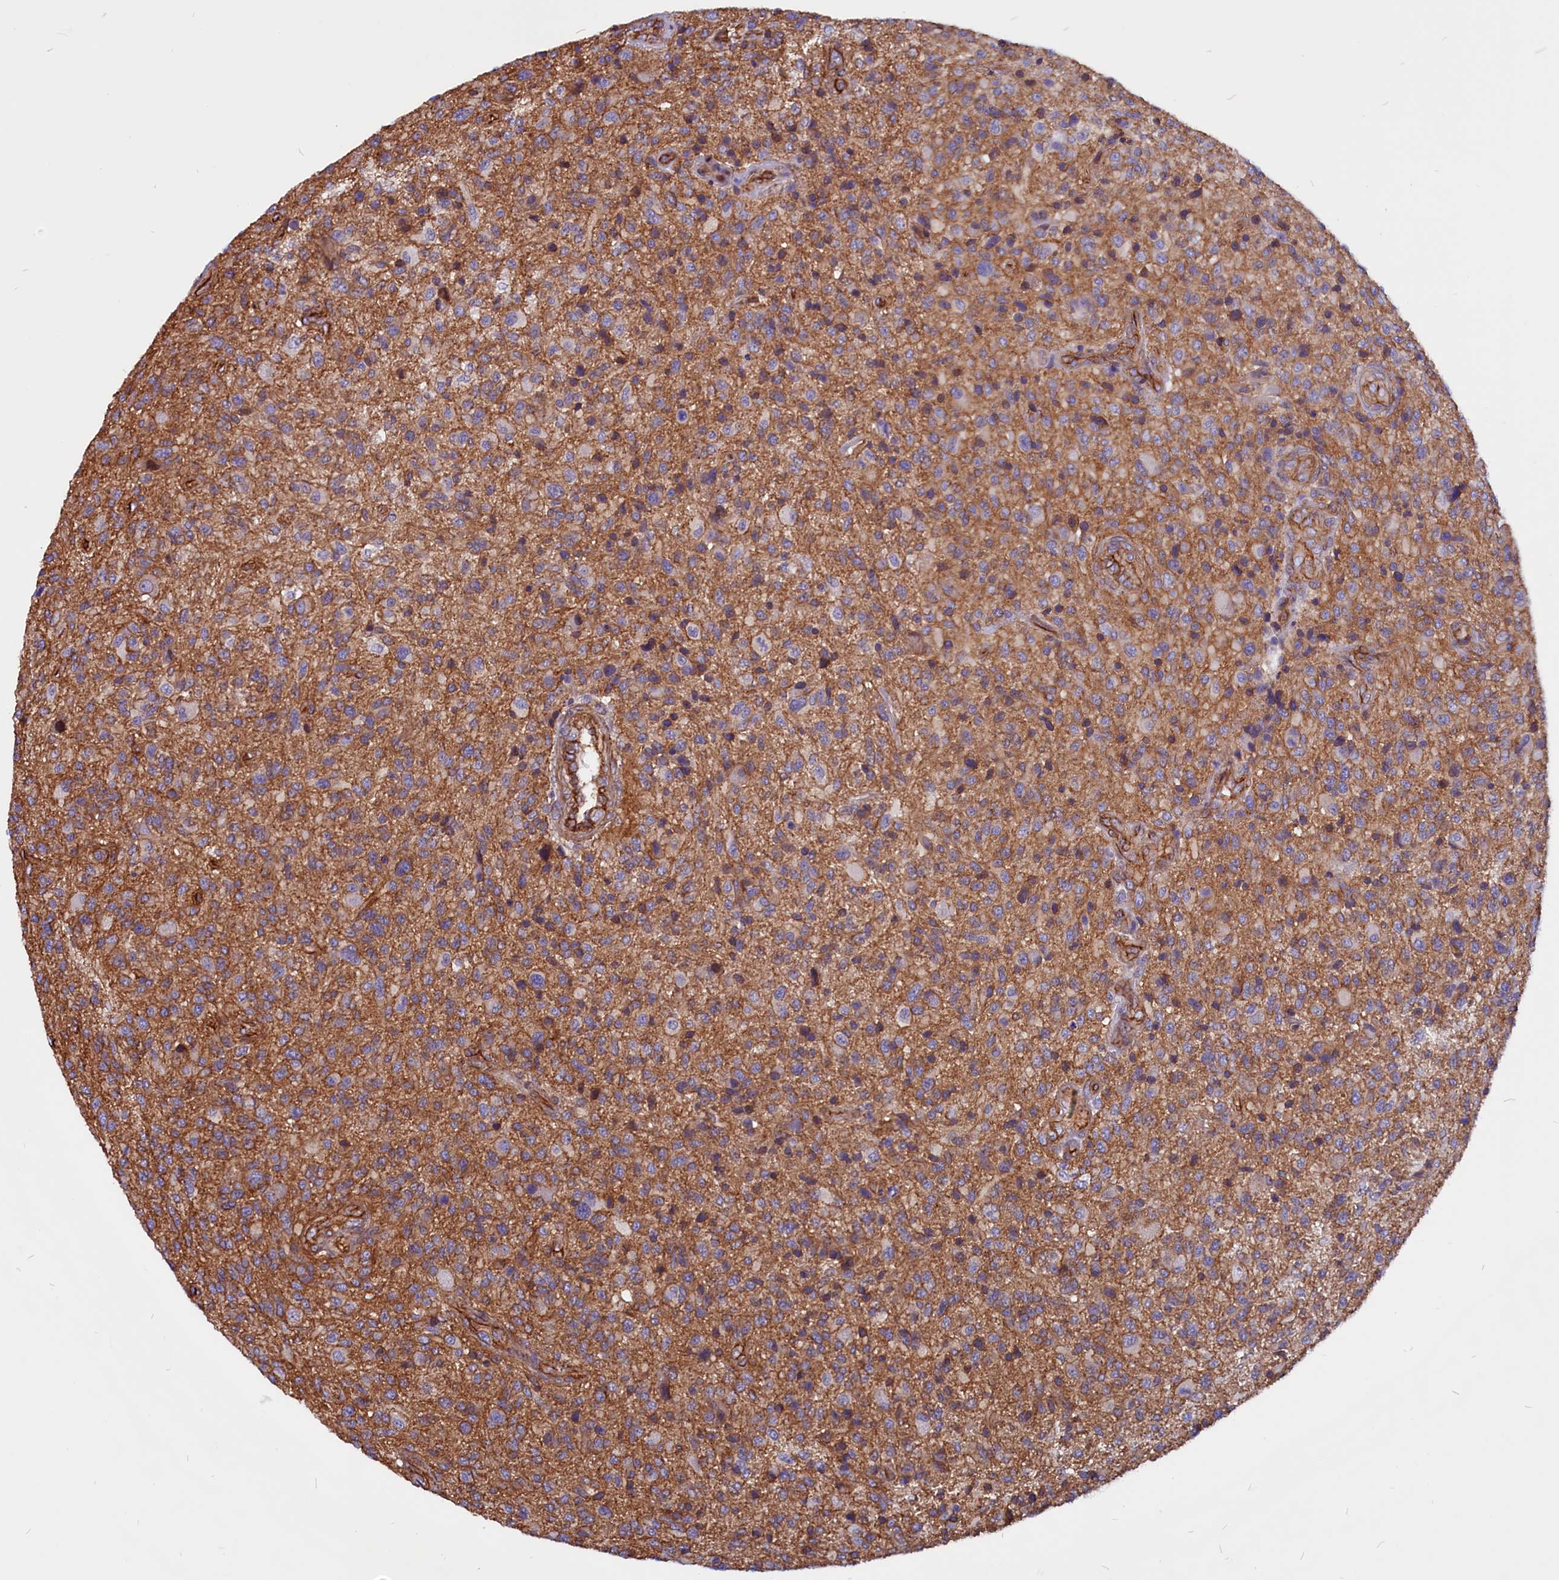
{"staining": {"intensity": "negative", "quantity": "none", "location": "none"}, "tissue": "glioma", "cell_type": "Tumor cells", "image_type": "cancer", "snomed": [{"axis": "morphology", "description": "Glioma, malignant, High grade"}, {"axis": "topography", "description": "Brain"}], "caption": "Protein analysis of glioma displays no significant expression in tumor cells.", "gene": "ZNF749", "patient": {"sex": "male", "age": 47}}